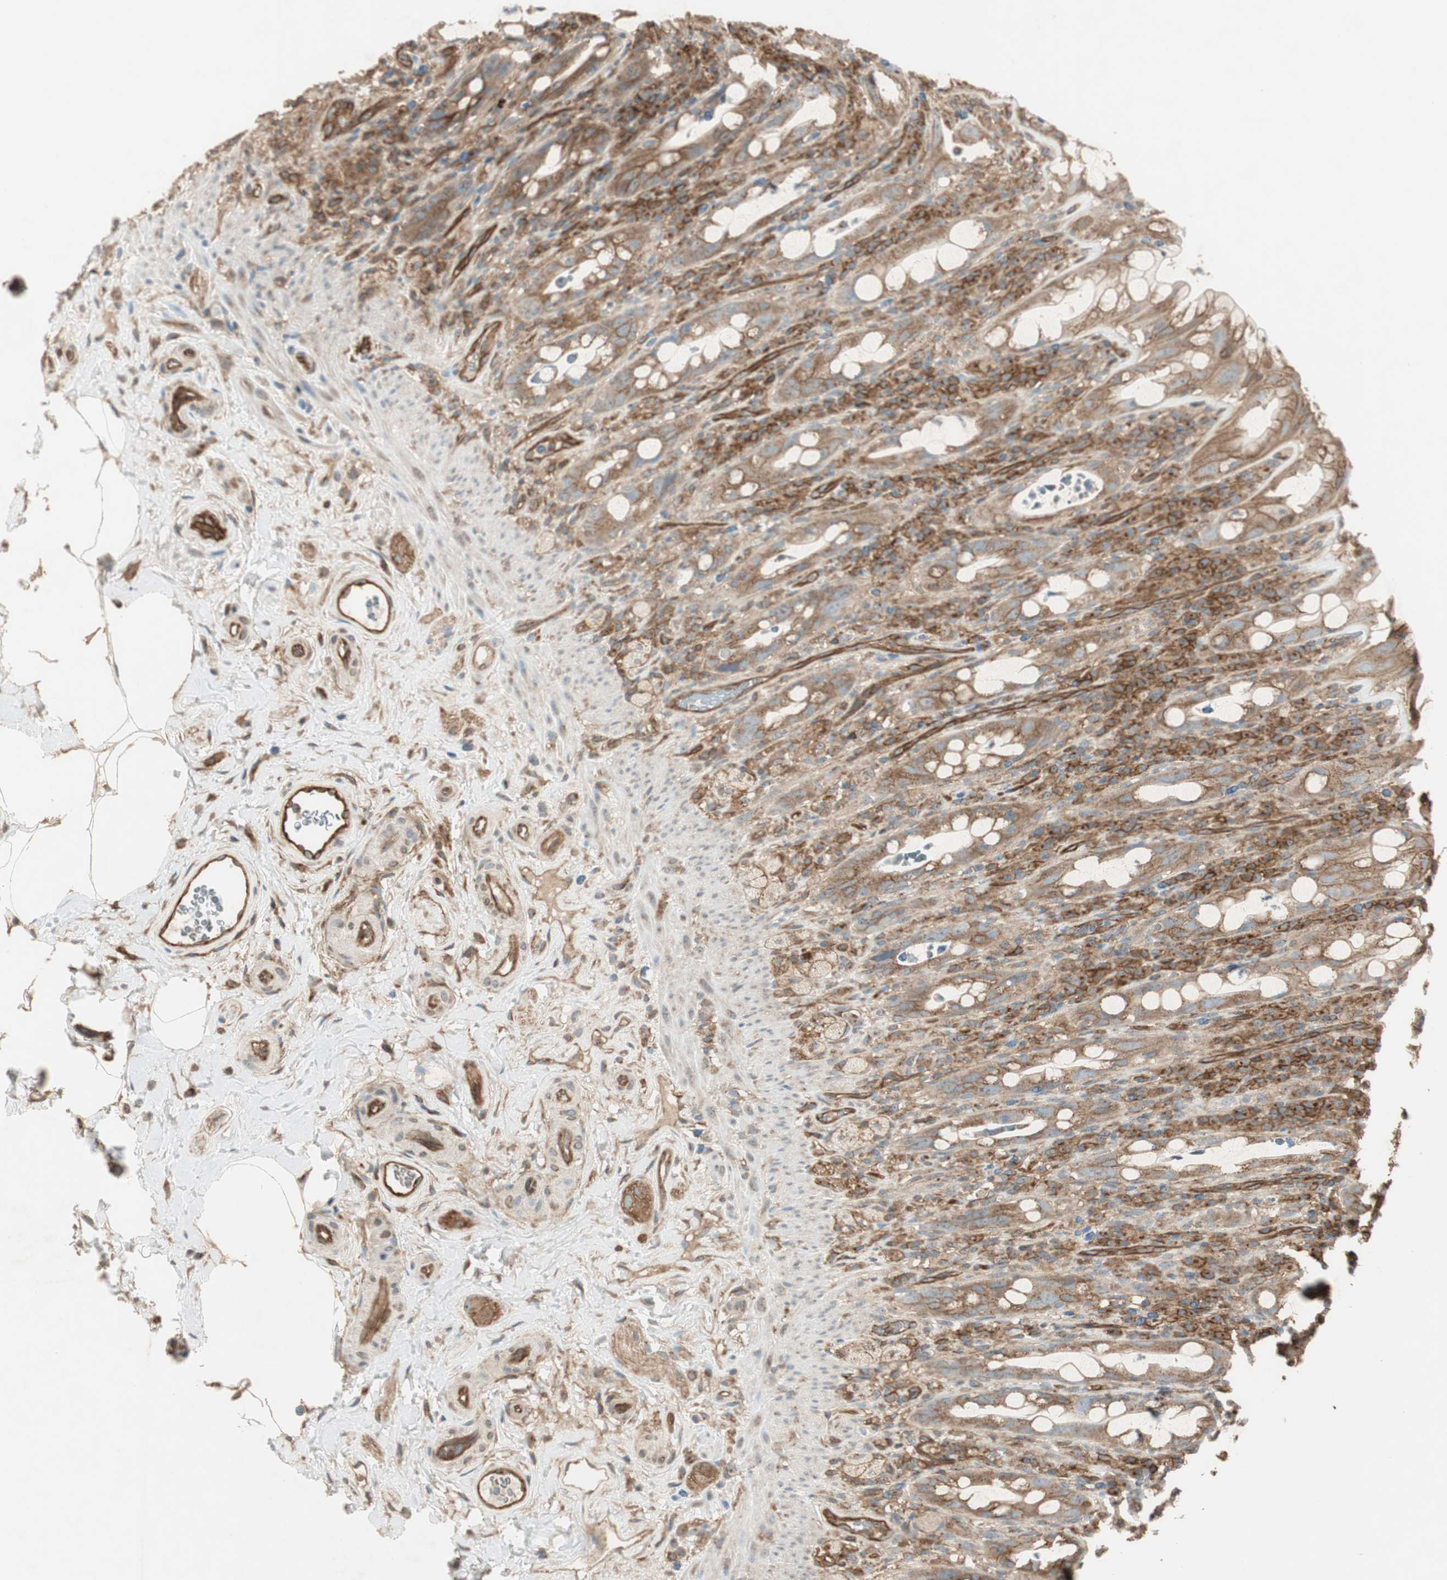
{"staining": {"intensity": "moderate", "quantity": ">75%", "location": "cytoplasmic/membranous"}, "tissue": "rectum", "cell_type": "Glandular cells", "image_type": "normal", "snomed": [{"axis": "morphology", "description": "Normal tissue, NOS"}, {"axis": "topography", "description": "Rectum"}], "caption": "IHC histopathology image of unremarkable rectum stained for a protein (brown), which demonstrates medium levels of moderate cytoplasmic/membranous expression in about >75% of glandular cells.", "gene": "BTN3A3", "patient": {"sex": "male", "age": 44}}